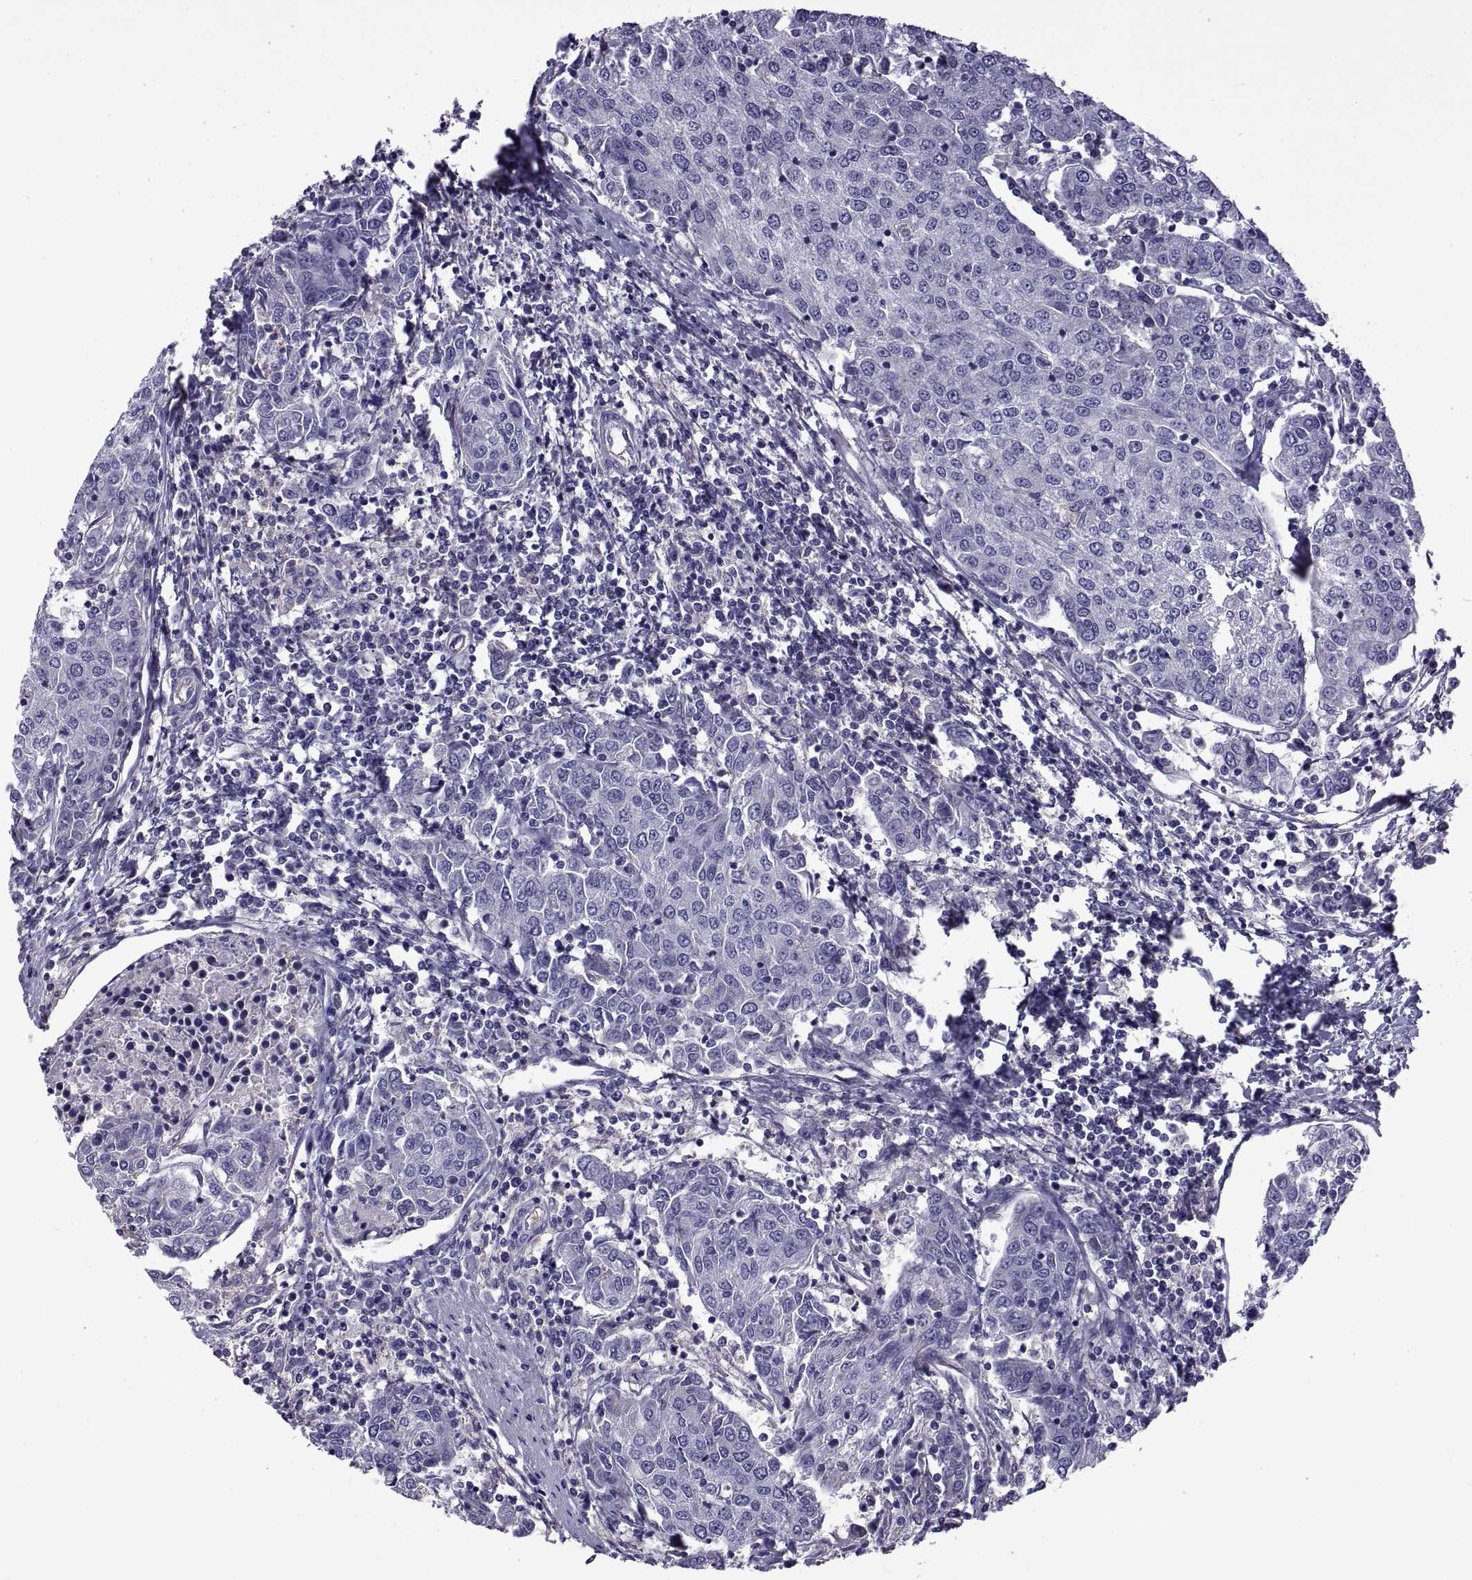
{"staining": {"intensity": "negative", "quantity": "none", "location": "none"}, "tissue": "urothelial cancer", "cell_type": "Tumor cells", "image_type": "cancer", "snomed": [{"axis": "morphology", "description": "Urothelial carcinoma, High grade"}, {"axis": "topography", "description": "Urinary bladder"}], "caption": "High power microscopy histopathology image of an immunohistochemistry (IHC) photomicrograph of high-grade urothelial carcinoma, revealing no significant staining in tumor cells. Brightfield microscopy of IHC stained with DAB (3,3'-diaminobenzidine) (brown) and hematoxylin (blue), captured at high magnification.", "gene": "TMC3", "patient": {"sex": "female", "age": 85}}